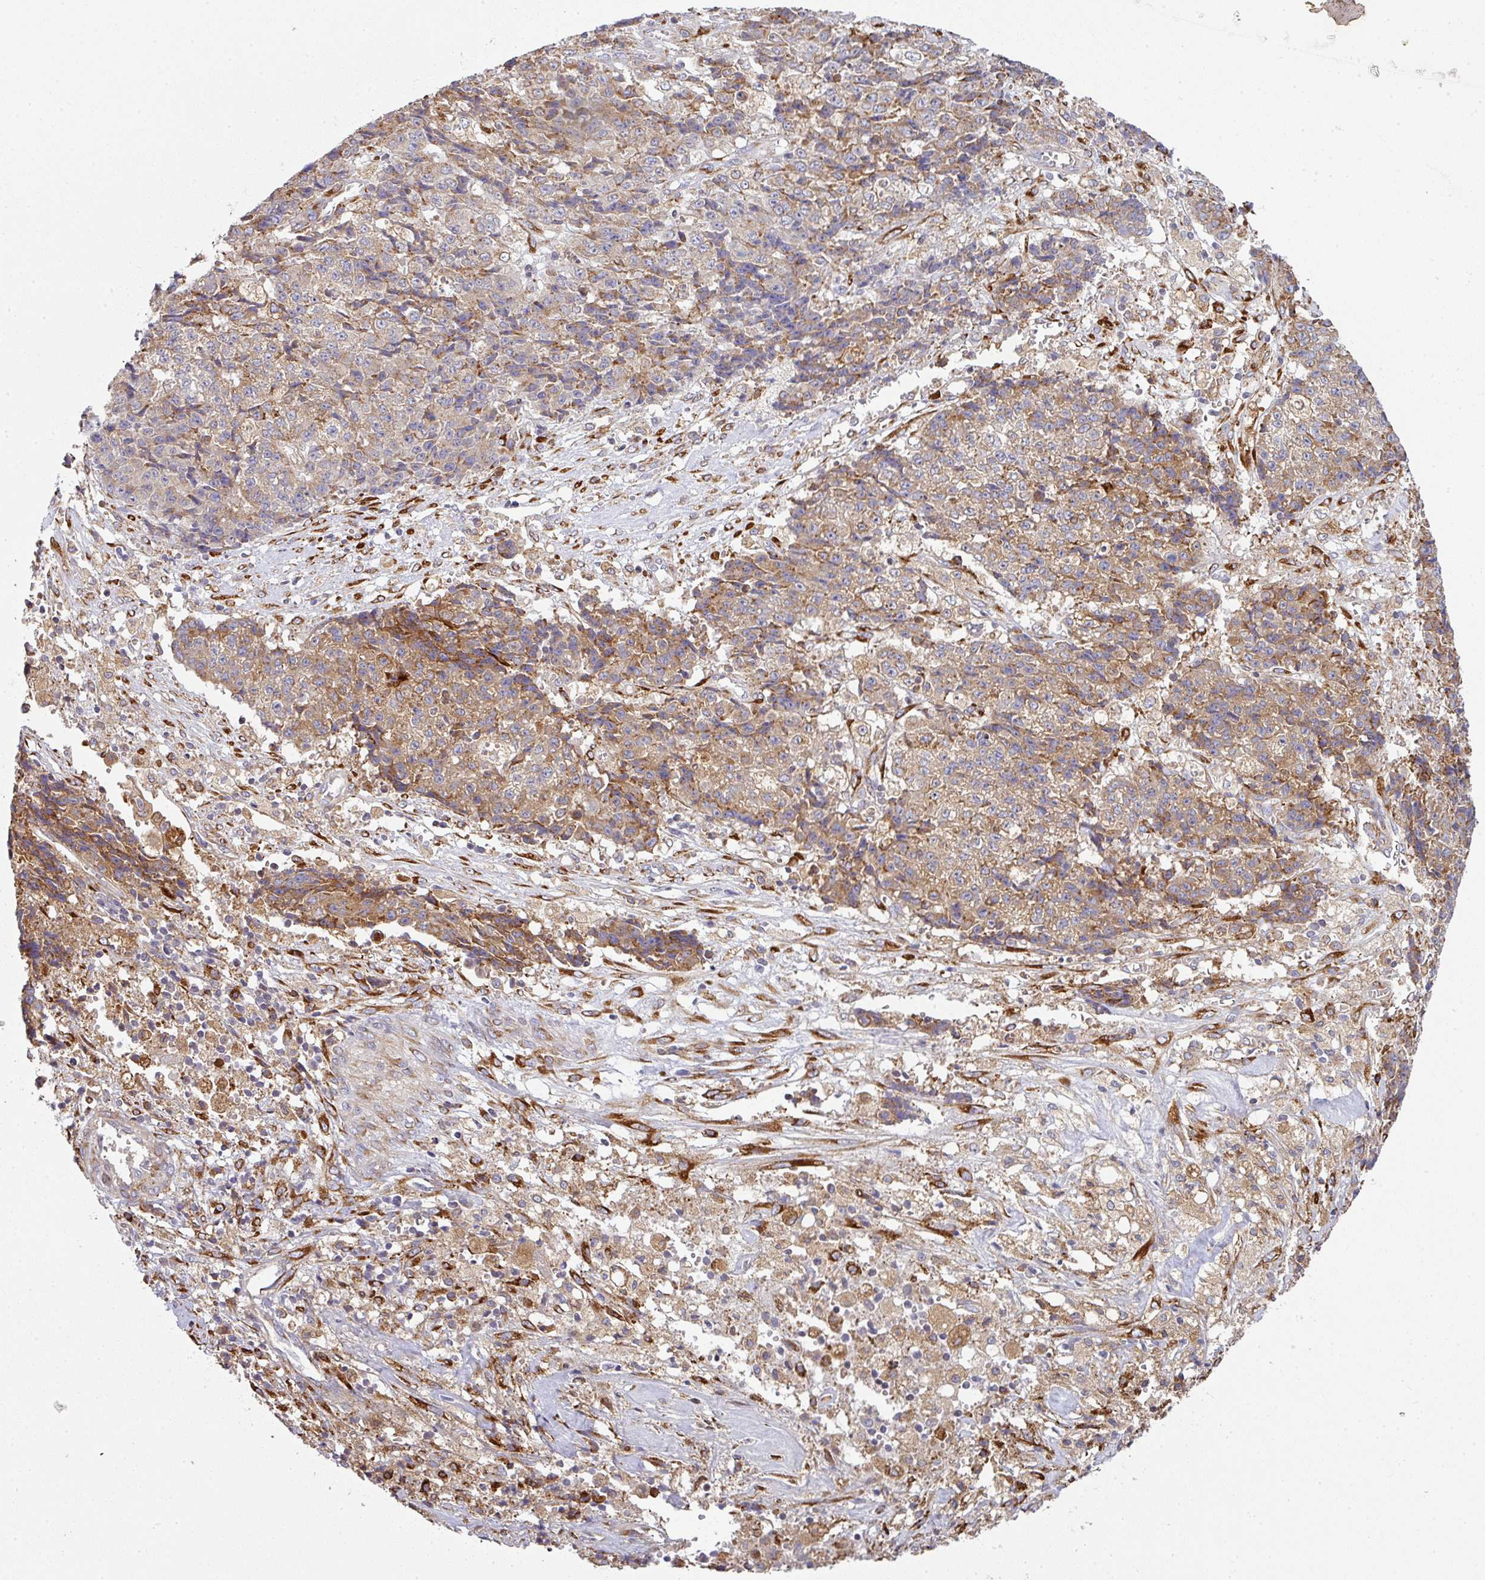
{"staining": {"intensity": "moderate", "quantity": "25%-75%", "location": "cytoplasmic/membranous"}, "tissue": "ovarian cancer", "cell_type": "Tumor cells", "image_type": "cancer", "snomed": [{"axis": "morphology", "description": "Carcinoma, endometroid"}, {"axis": "topography", "description": "Ovary"}], "caption": "This photomicrograph displays IHC staining of endometroid carcinoma (ovarian), with medium moderate cytoplasmic/membranous positivity in about 25%-75% of tumor cells.", "gene": "ZNF268", "patient": {"sex": "female", "age": 42}}